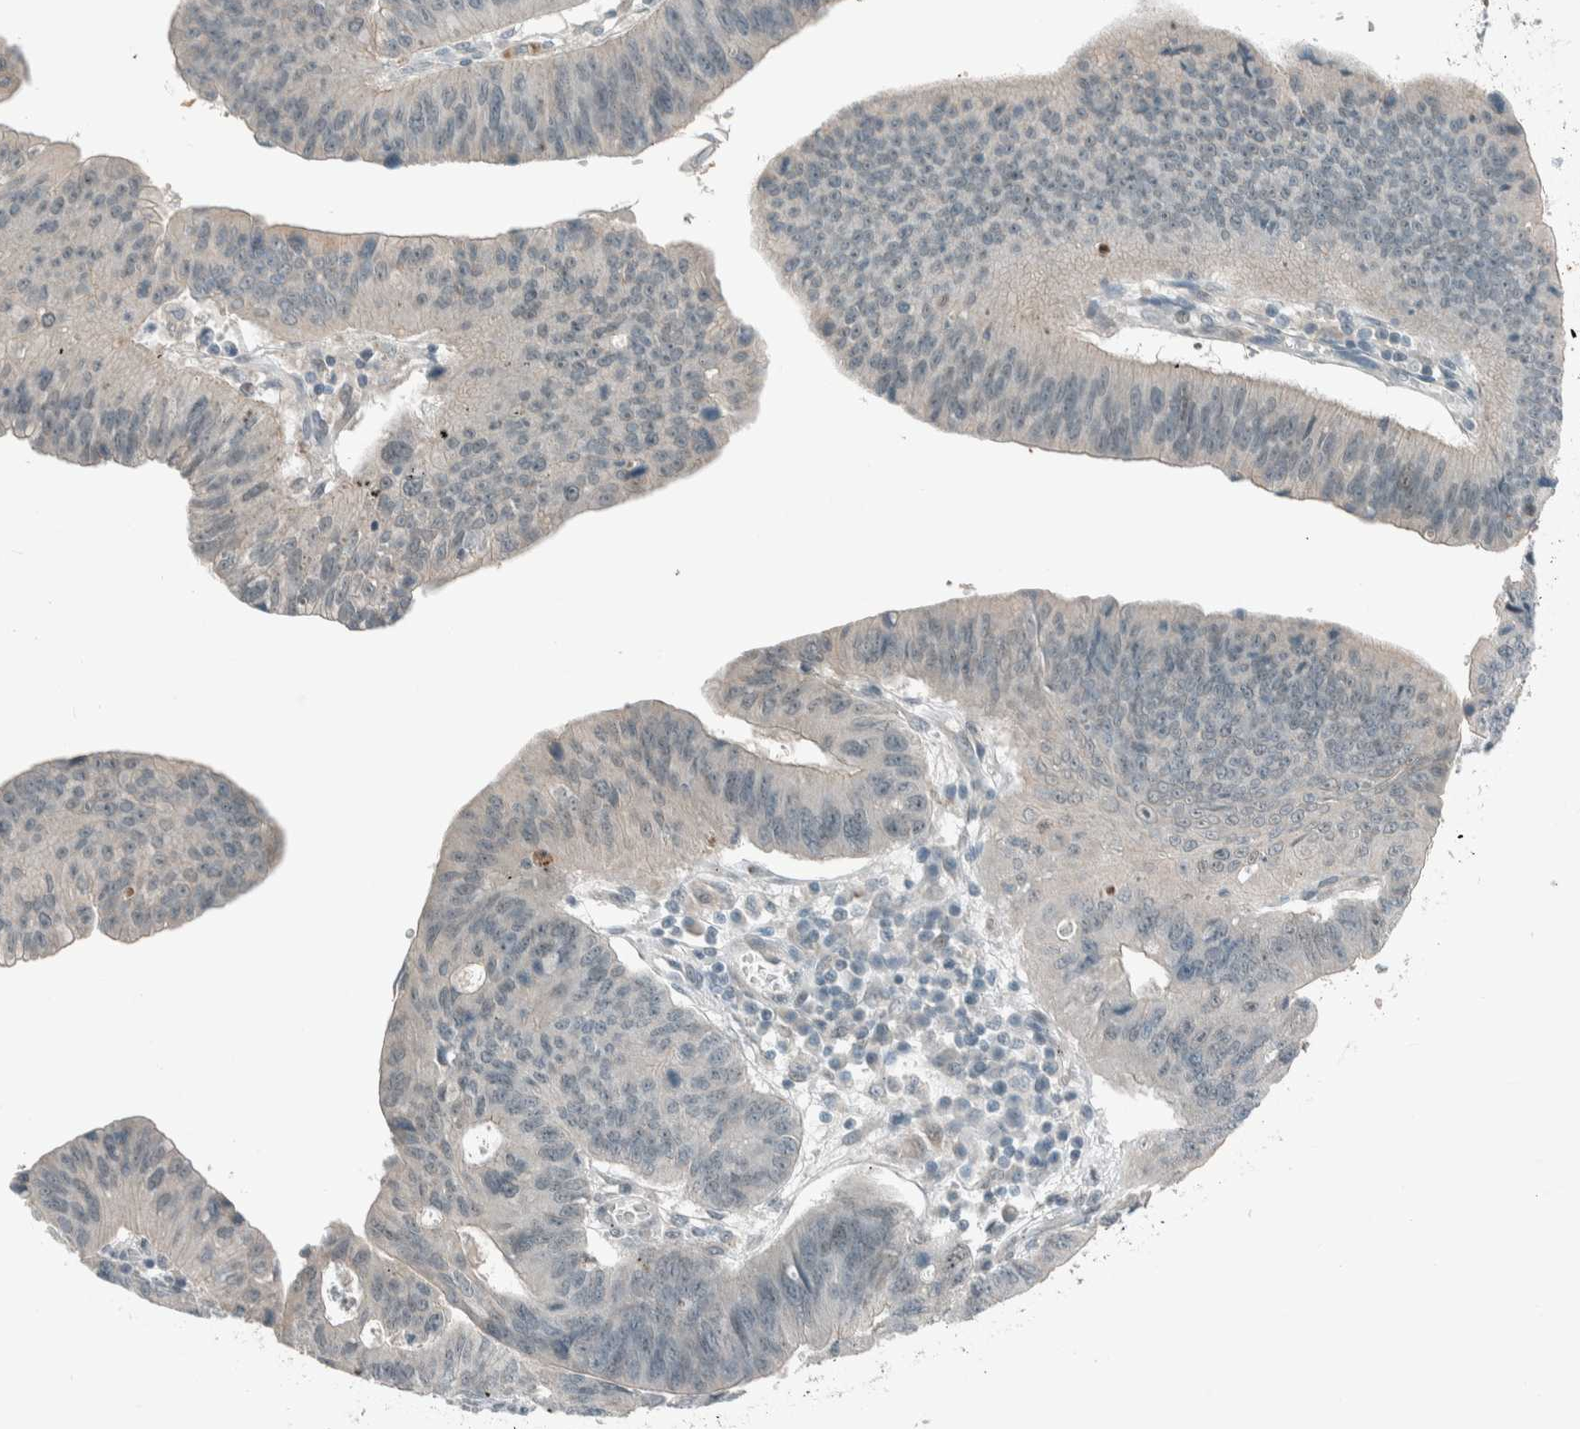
{"staining": {"intensity": "negative", "quantity": "none", "location": "none"}, "tissue": "stomach cancer", "cell_type": "Tumor cells", "image_type": "cancer", "snomed": [{"axis": "morphology", "description": "Adenocarcinoma, NOS"}, {"axis": "topography", "description": "Stomach"}], "caption": "Tumor cells show no significant positivity in stomach cancer.", "gene": "CERCAM", "patient": {"sex": "male", "age": 59}}